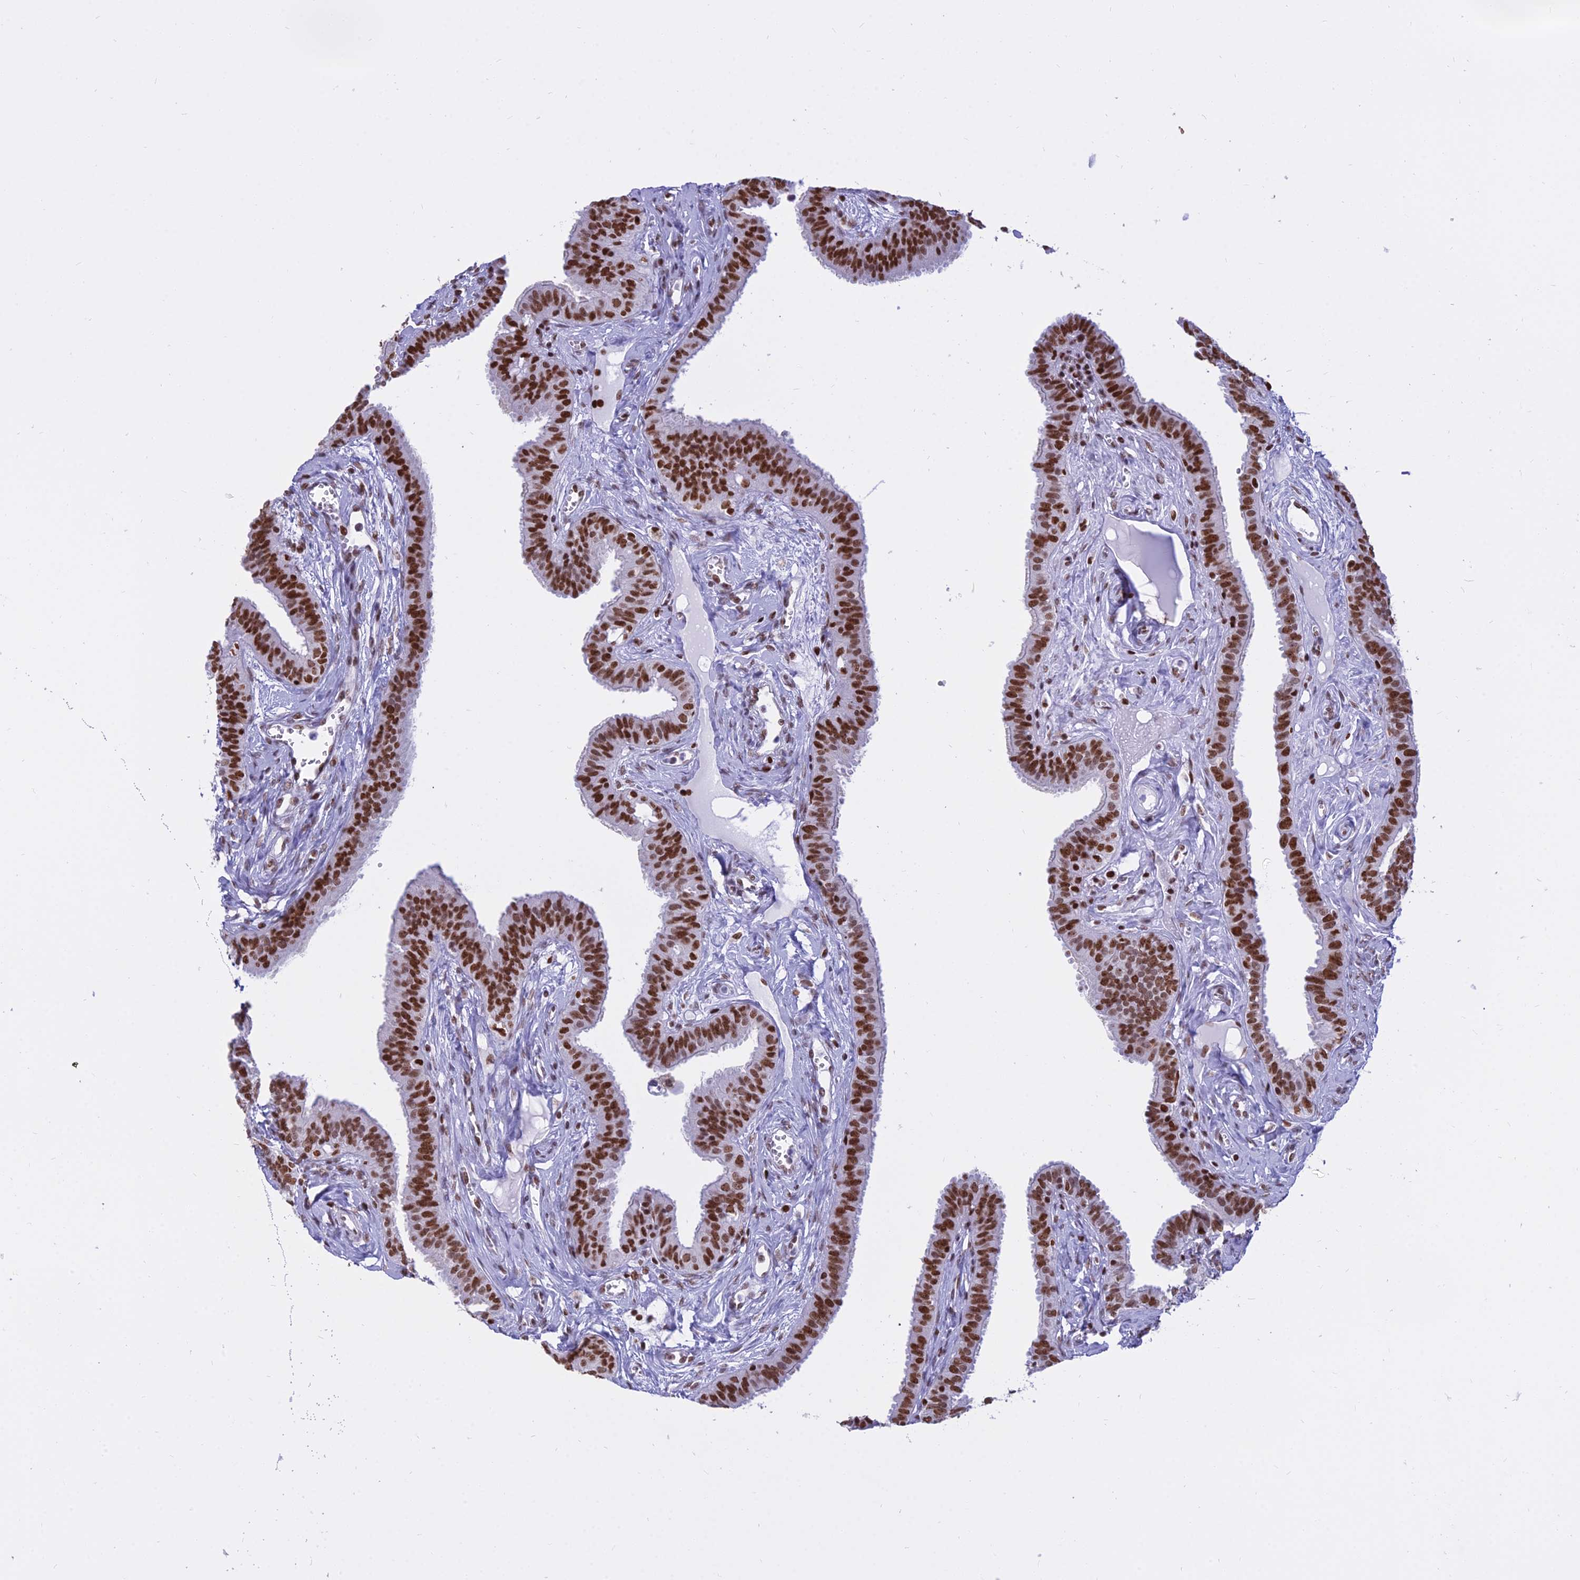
{"staining": {"intensity": "strong", "quantity": ">75%", "location": "nuclear"}, "tissue": "fallopian tube", "cell_type": "Glandular cells", "image_type": "normal", "snomed": [{"axis": "morphology", "description": "Normal tissue, NOS"}, {"axis": "morphology", "description": "Carcinoma, NOS"}, {"axis": "topography", "description": "Fallopian tube"}, {"axis": "topography", "description": "Ovary"}], "caption": "IHC histopathology image of benign fallopian tube: fallopian tube stained using IHC shows high levels of strong protein expression localized specifically in the nuclear of glandular cells, appearing as a nuclear brown color.", "gene": "PARP1", "patient": {"sex": "female", "age": 59}}